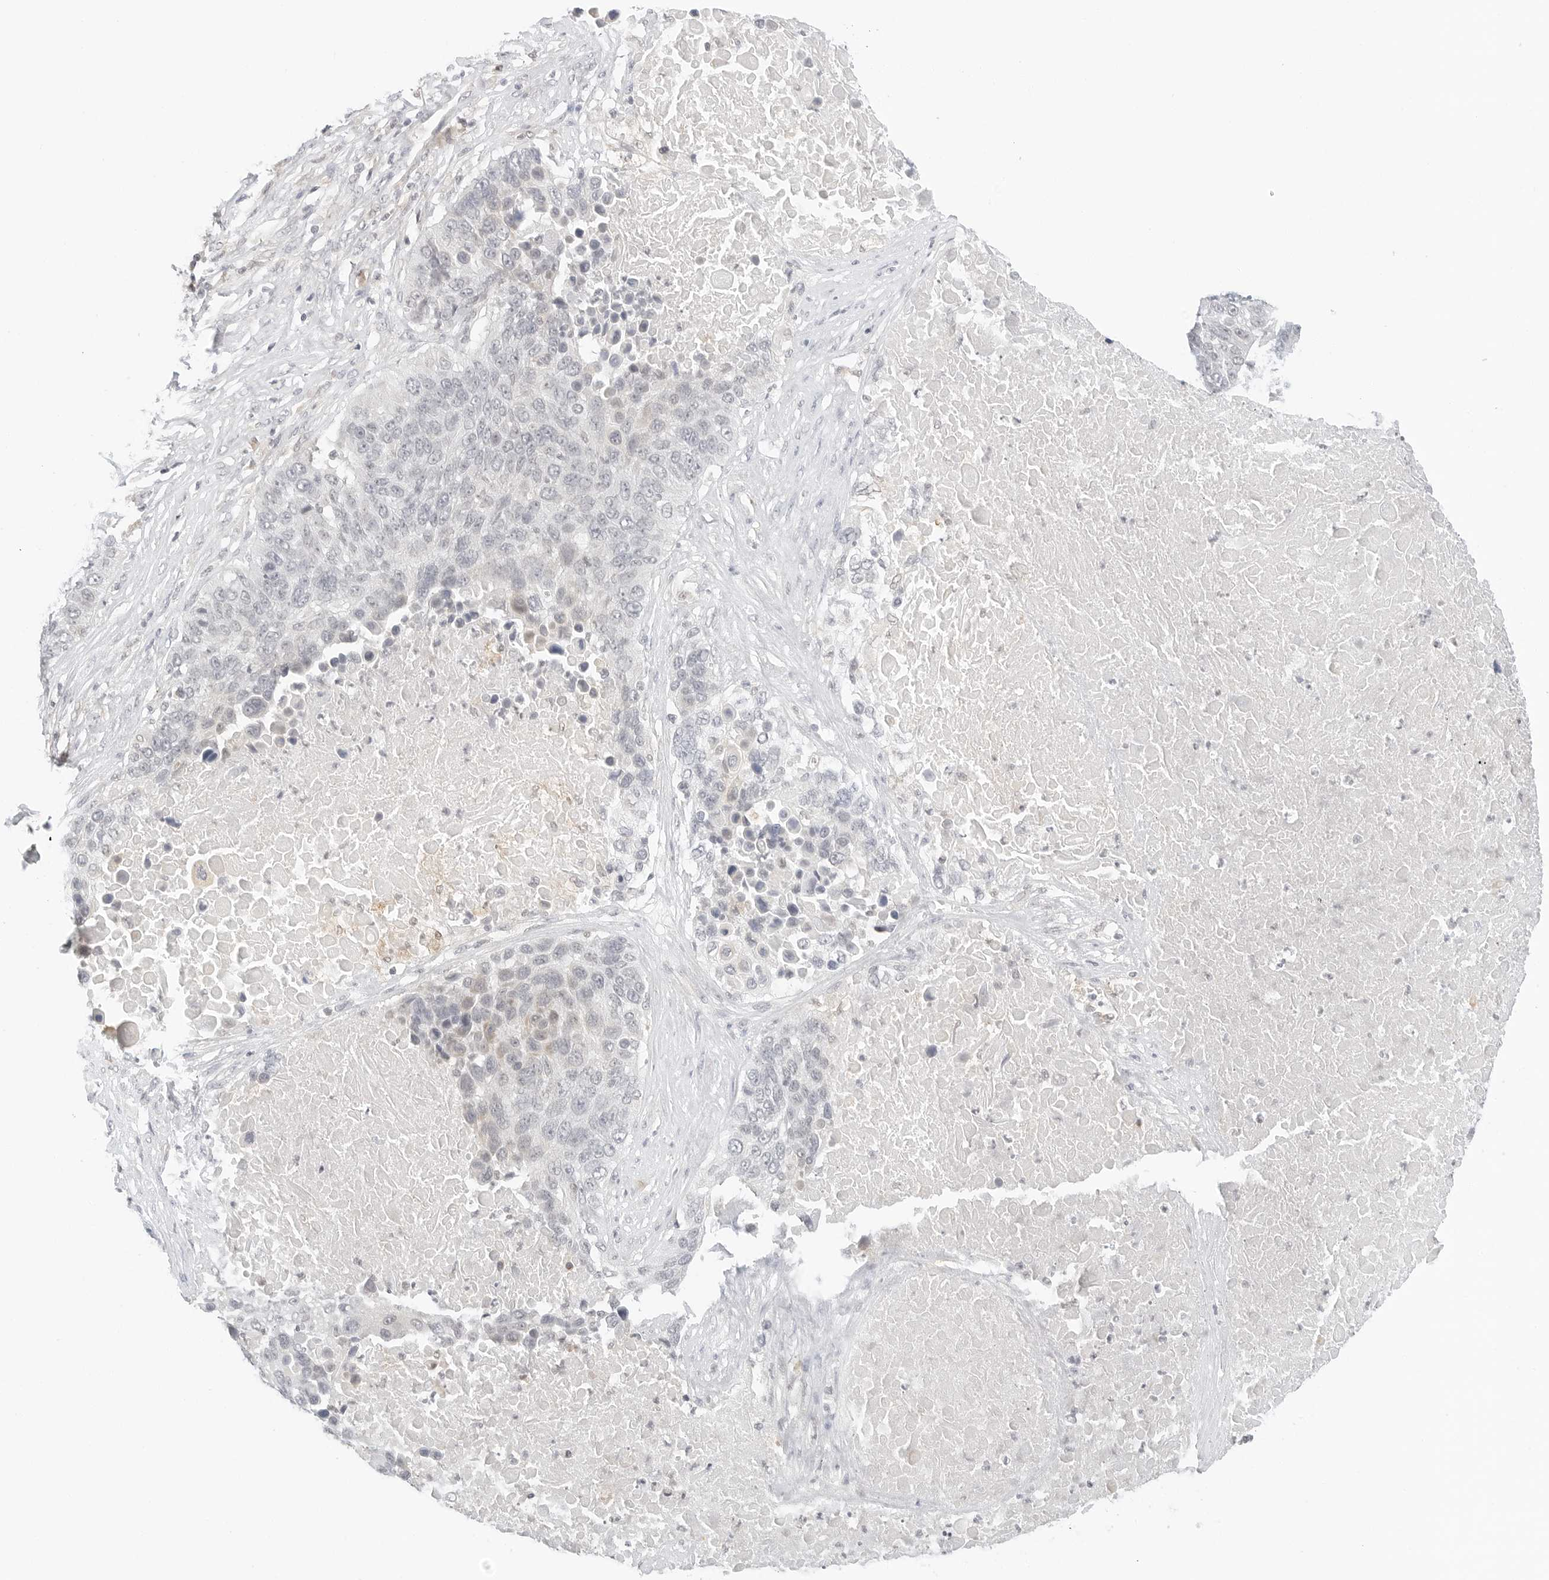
{"staining": {"intensity": "negative", "quantity": "none", "location": "none"}, "tissue": "lung cancer", "cell_type": "Tumor cells", "image_type": "cancer", "snomed": [{"axis": "morphology", "description": "Squamous cell carcinoma, NOS"}, {"axis": "topography", "description": "Lung"}], "caption": "Protein analysis of squamous cell carcinoma (lung) demonstrates no significant positivity in tumor cells.", "gene": "NEO1", "patient": {"sex": "male", "age": 66}}